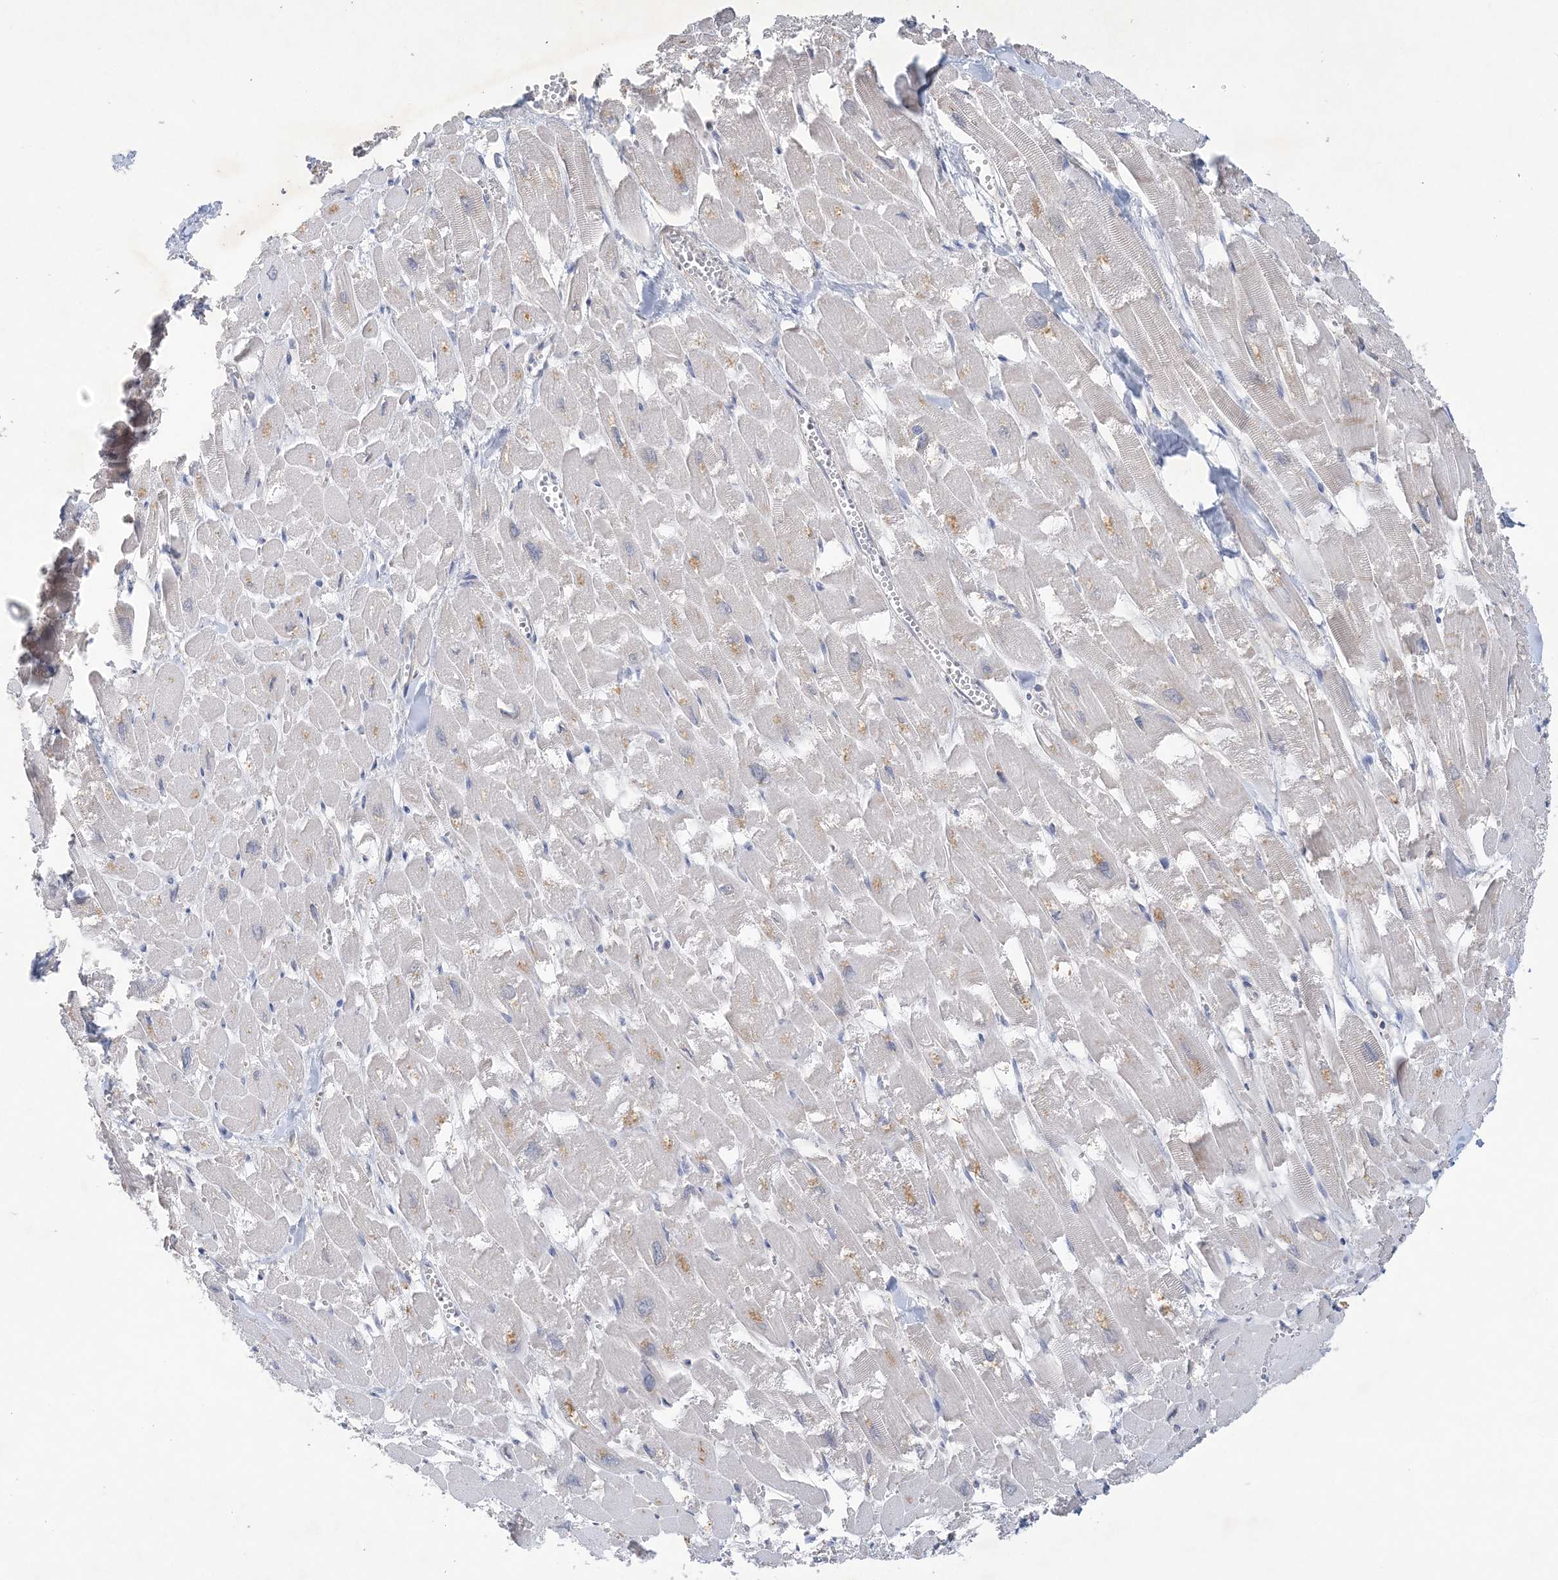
{"staining": {"intensity": "weak", "quantity": "25%-75%", "location": "cytoplasmic/membranous"}, "tissue": "heart muscle", "cell_type": "Cardiomyocytes", "image_type": "normal", "snomed": [{"axis": "morphology", "description": "Normal tissue, NOS"}, {"axis": "topography", "description": "Heart"}], "caption": "Brown immunohistochemical staining in normal human heart muscle demonstrates weak cytoplasmic/membranous expression in approximately 25%-75% of cardiomyocytes.", "gene": "ANKRD35", "patient": {"sex": "male", "age": 54}}